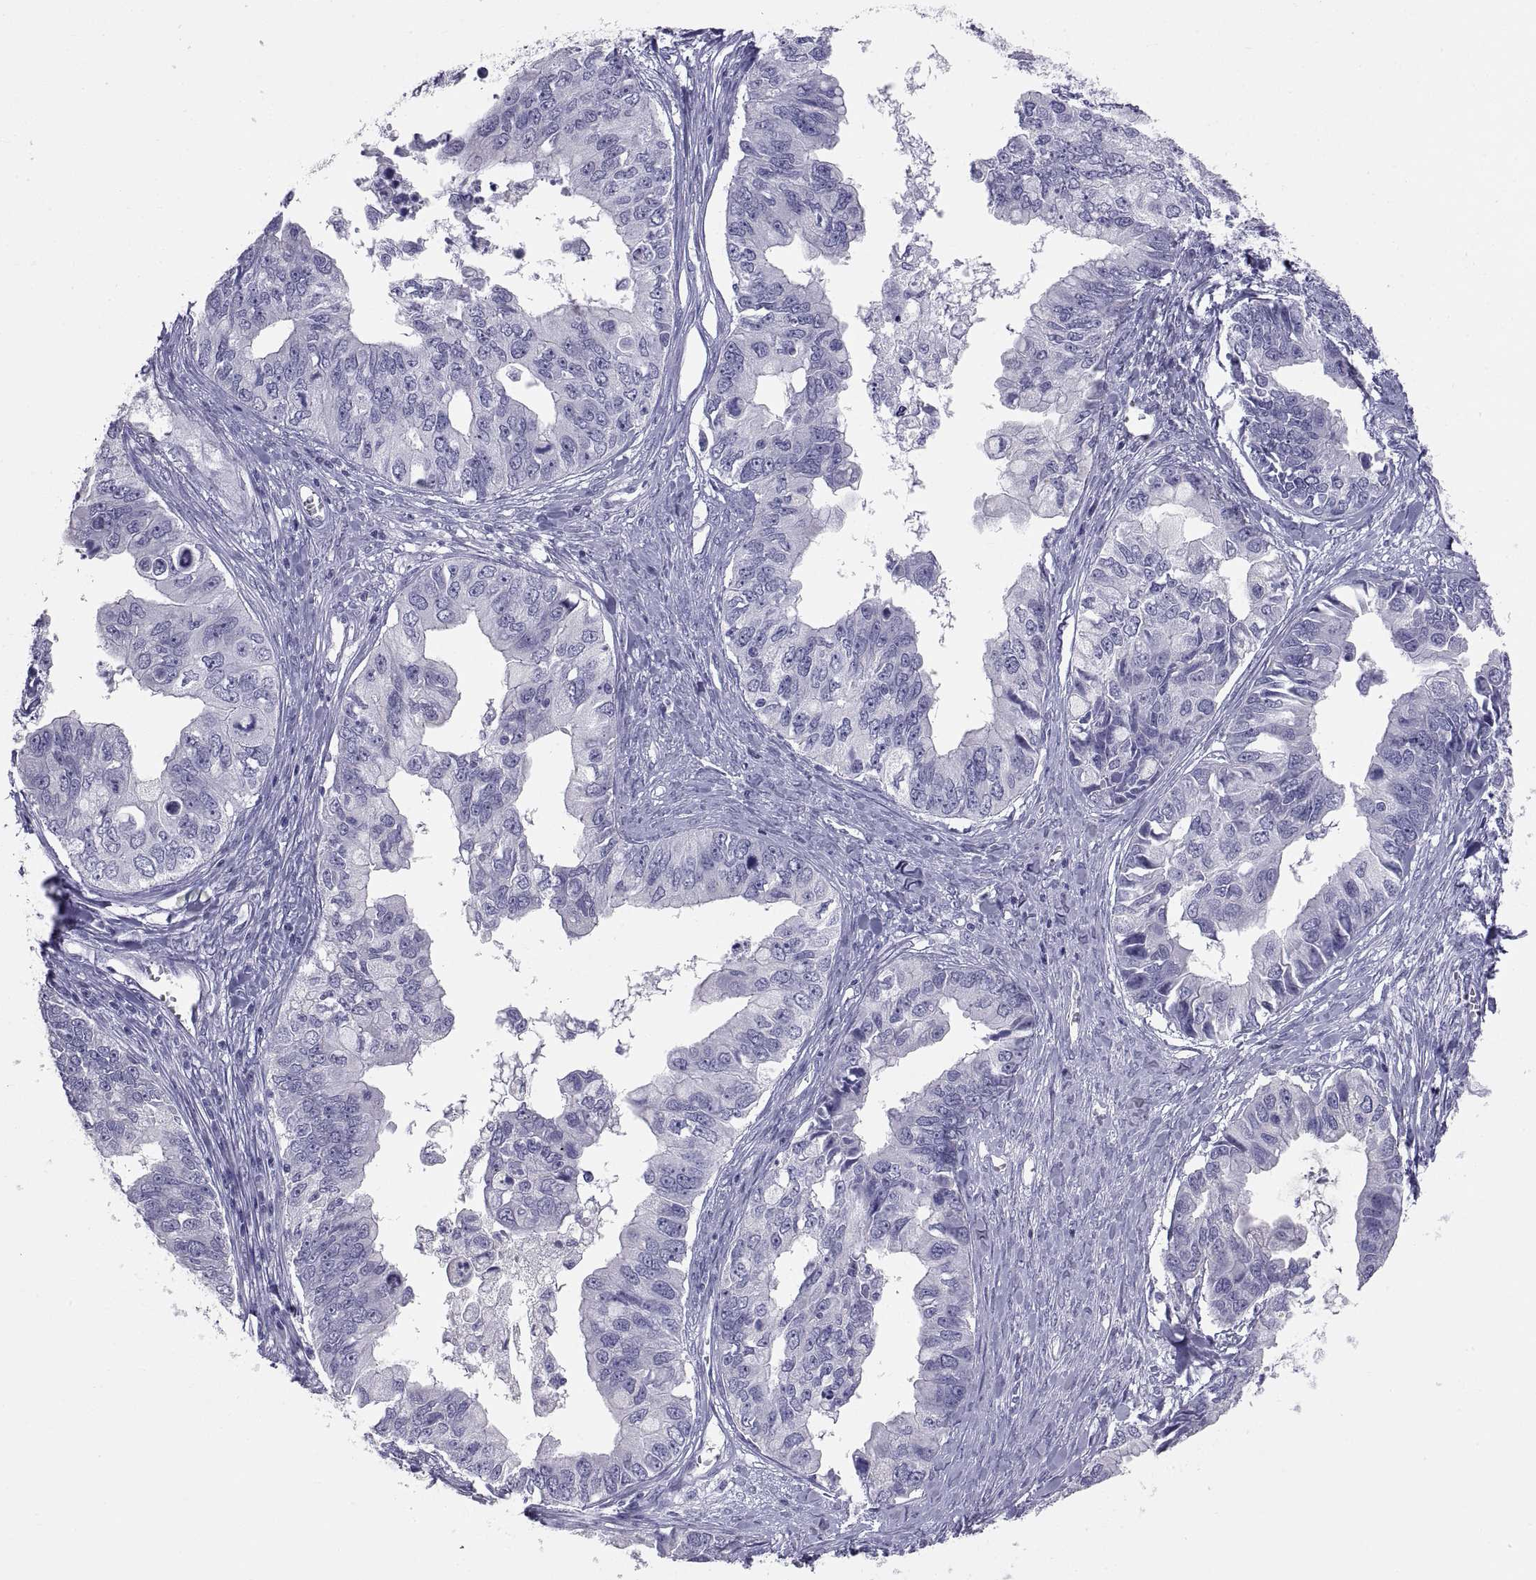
{"staining": {"intensity": "negative", "quantity": "none", "location": "none"}, "tissue": "ovarian cancer", "cell_type": "Tumor cells", "image_type": "cancer", "snomed": [{"axis": "morphology", "description": "Cystadenocarcinoma, mucinous, NOS"}, {"axis": "topography", "description": "Ovary"}], "caption": "Tumor cells show no significant protein expression in mucinous cystadenocarcinoma (ovarian). Nuclei are stained in blue.", "gene": "TEX13A", "patient": {"sex": "female", "age": 76}}